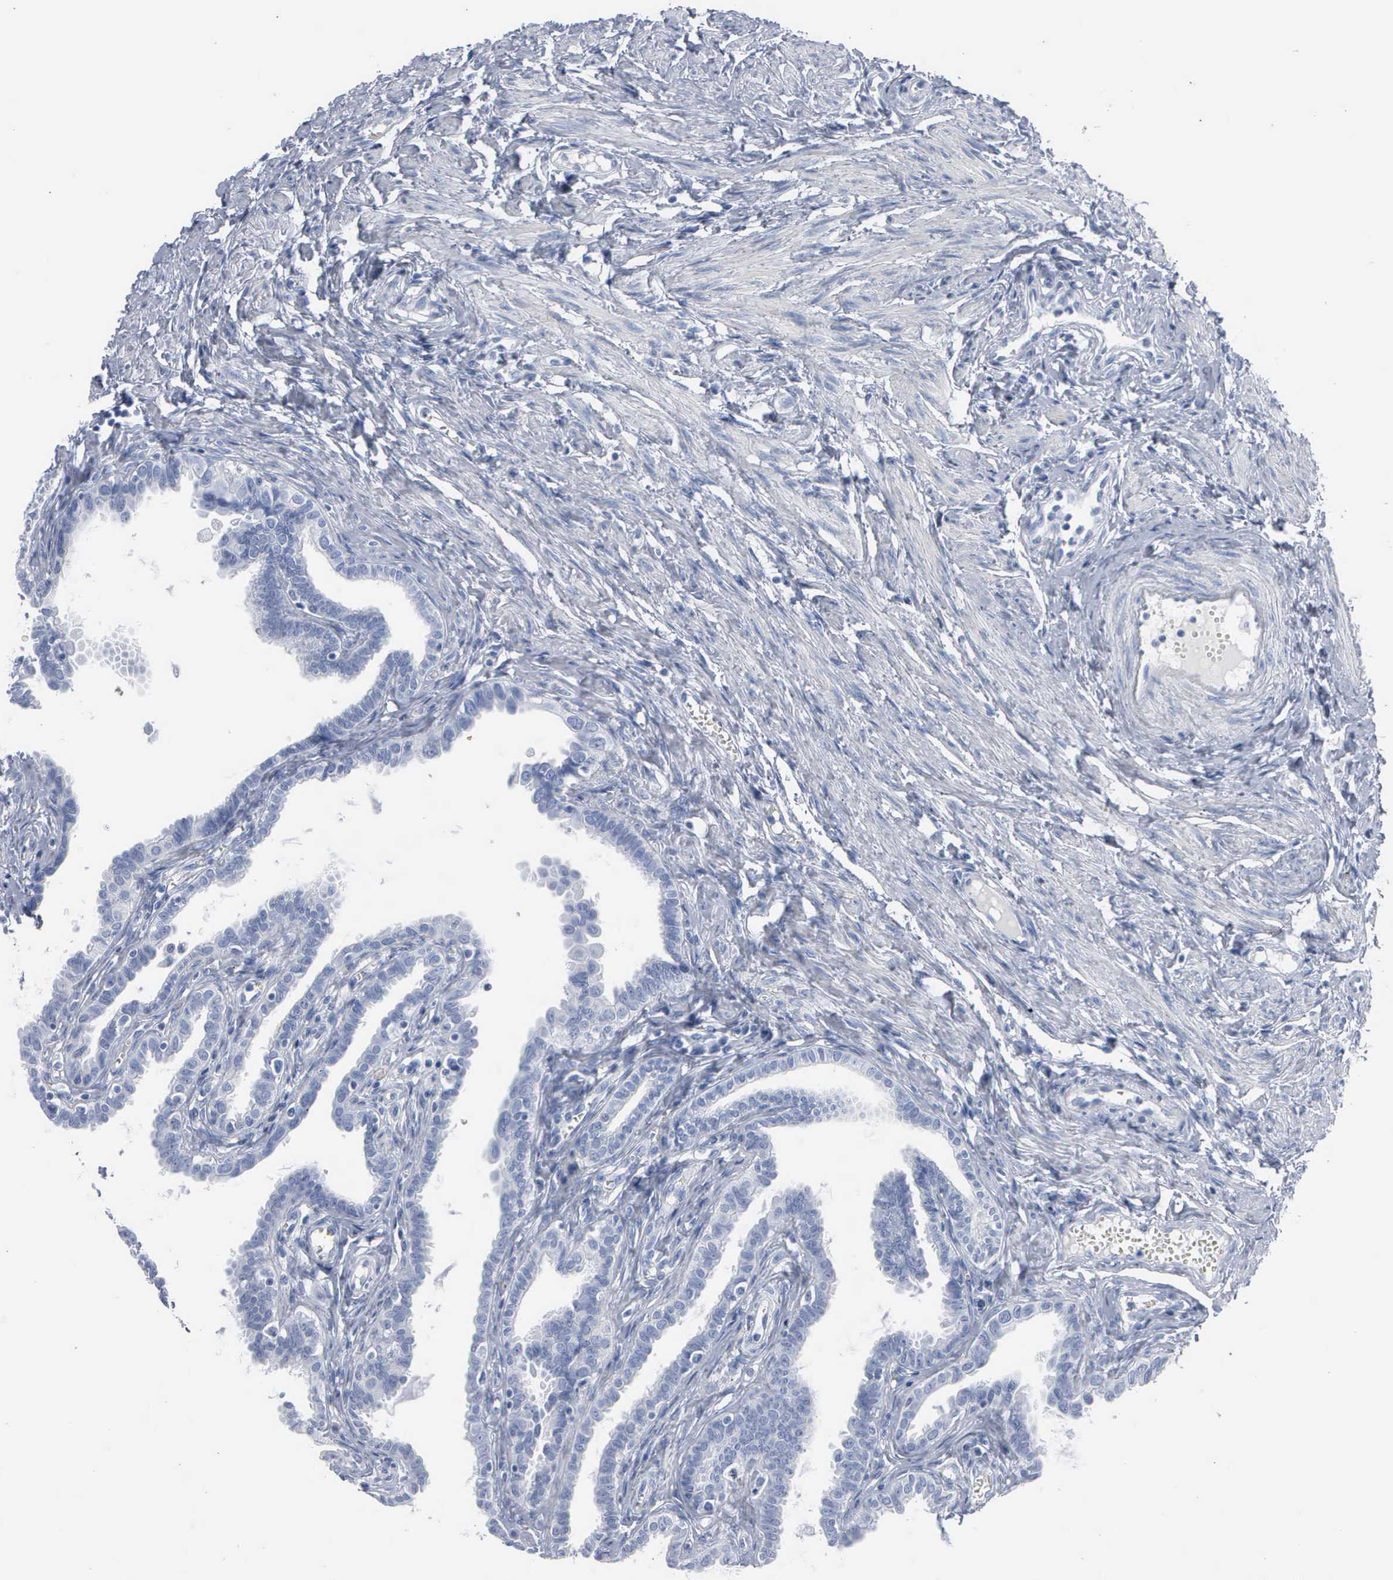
{"staining": {"intensity": "negative", "quantity": "none", "location": "none"}, "tissue": "fallopian tube", "cell_type": "Glandular cells", "image_type": "normal", "snomed": [{"axis": "morphology", "description": "Normal tissue, NOS"}, {"axis": "topography", "description": "Fallopian tube"}], "caption": "Immunohistochemistry histopathology image of benign fallopian tube: fallopian tube stained with DAB shows no significant protein positivity in glandular cells.", "gene": "DMD", "patient": {"sex": "female", "age": 67}}